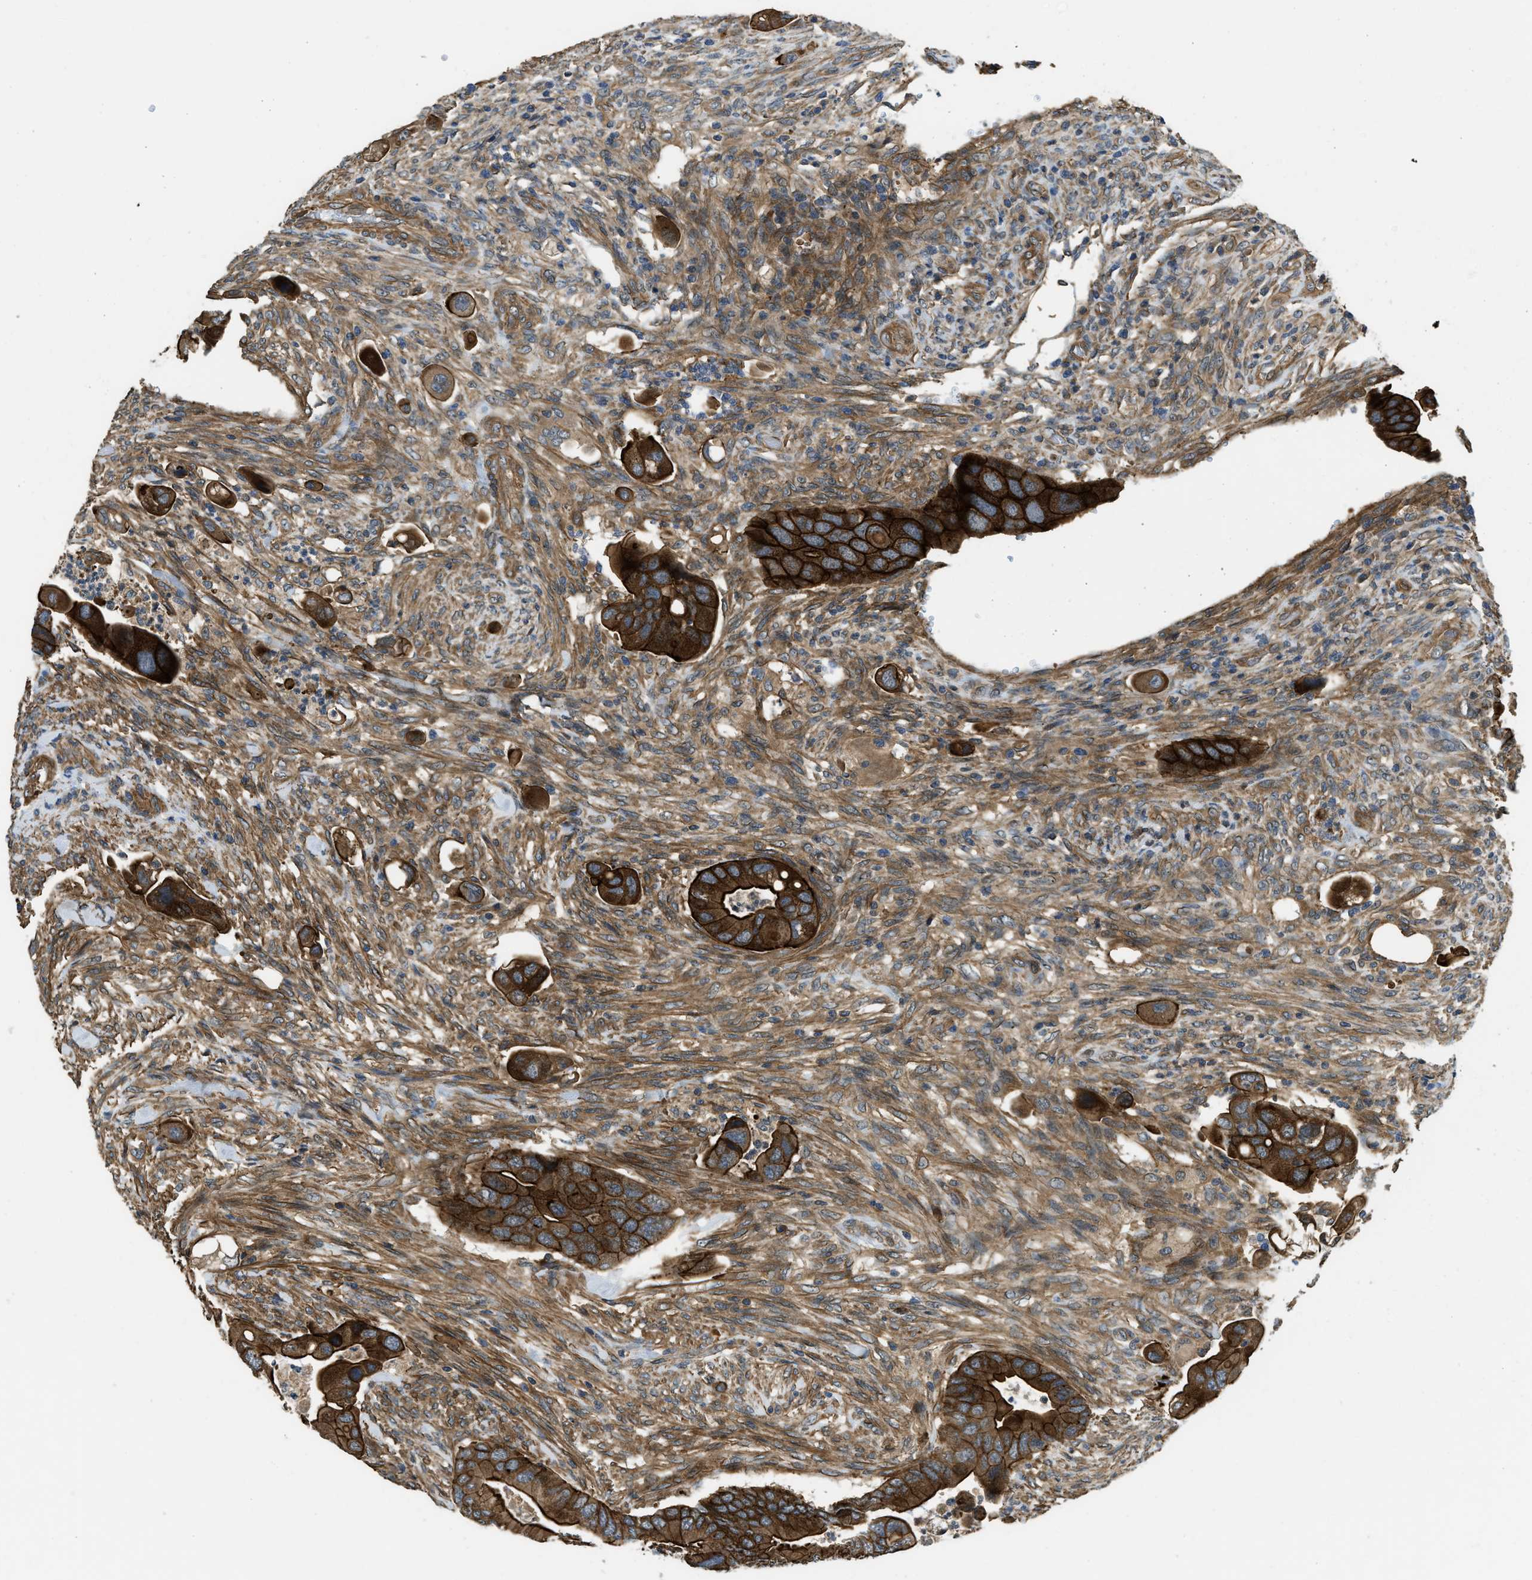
{"staining": {"intensity": "strong", "quantity": ">75%", "location": "cytoplasmic/membranous"}, "tissue": "colorectal cancer", "cell_type": "Tumor cells", "image_type": "cancer", "snomed": [{"axis": "morphology", "description": "Adenocarcinoma, NOS"}, {"axis": "topography", "description": "Rectum"}], "caption": "Protein analysis of colorectal adenocarcinoma tissue demonstrates strong cytoplasmic/membranous expression in approximately >75% of tumor cells.", "gene": "CGN", "patient": {"sex": "female", "age": 57}}